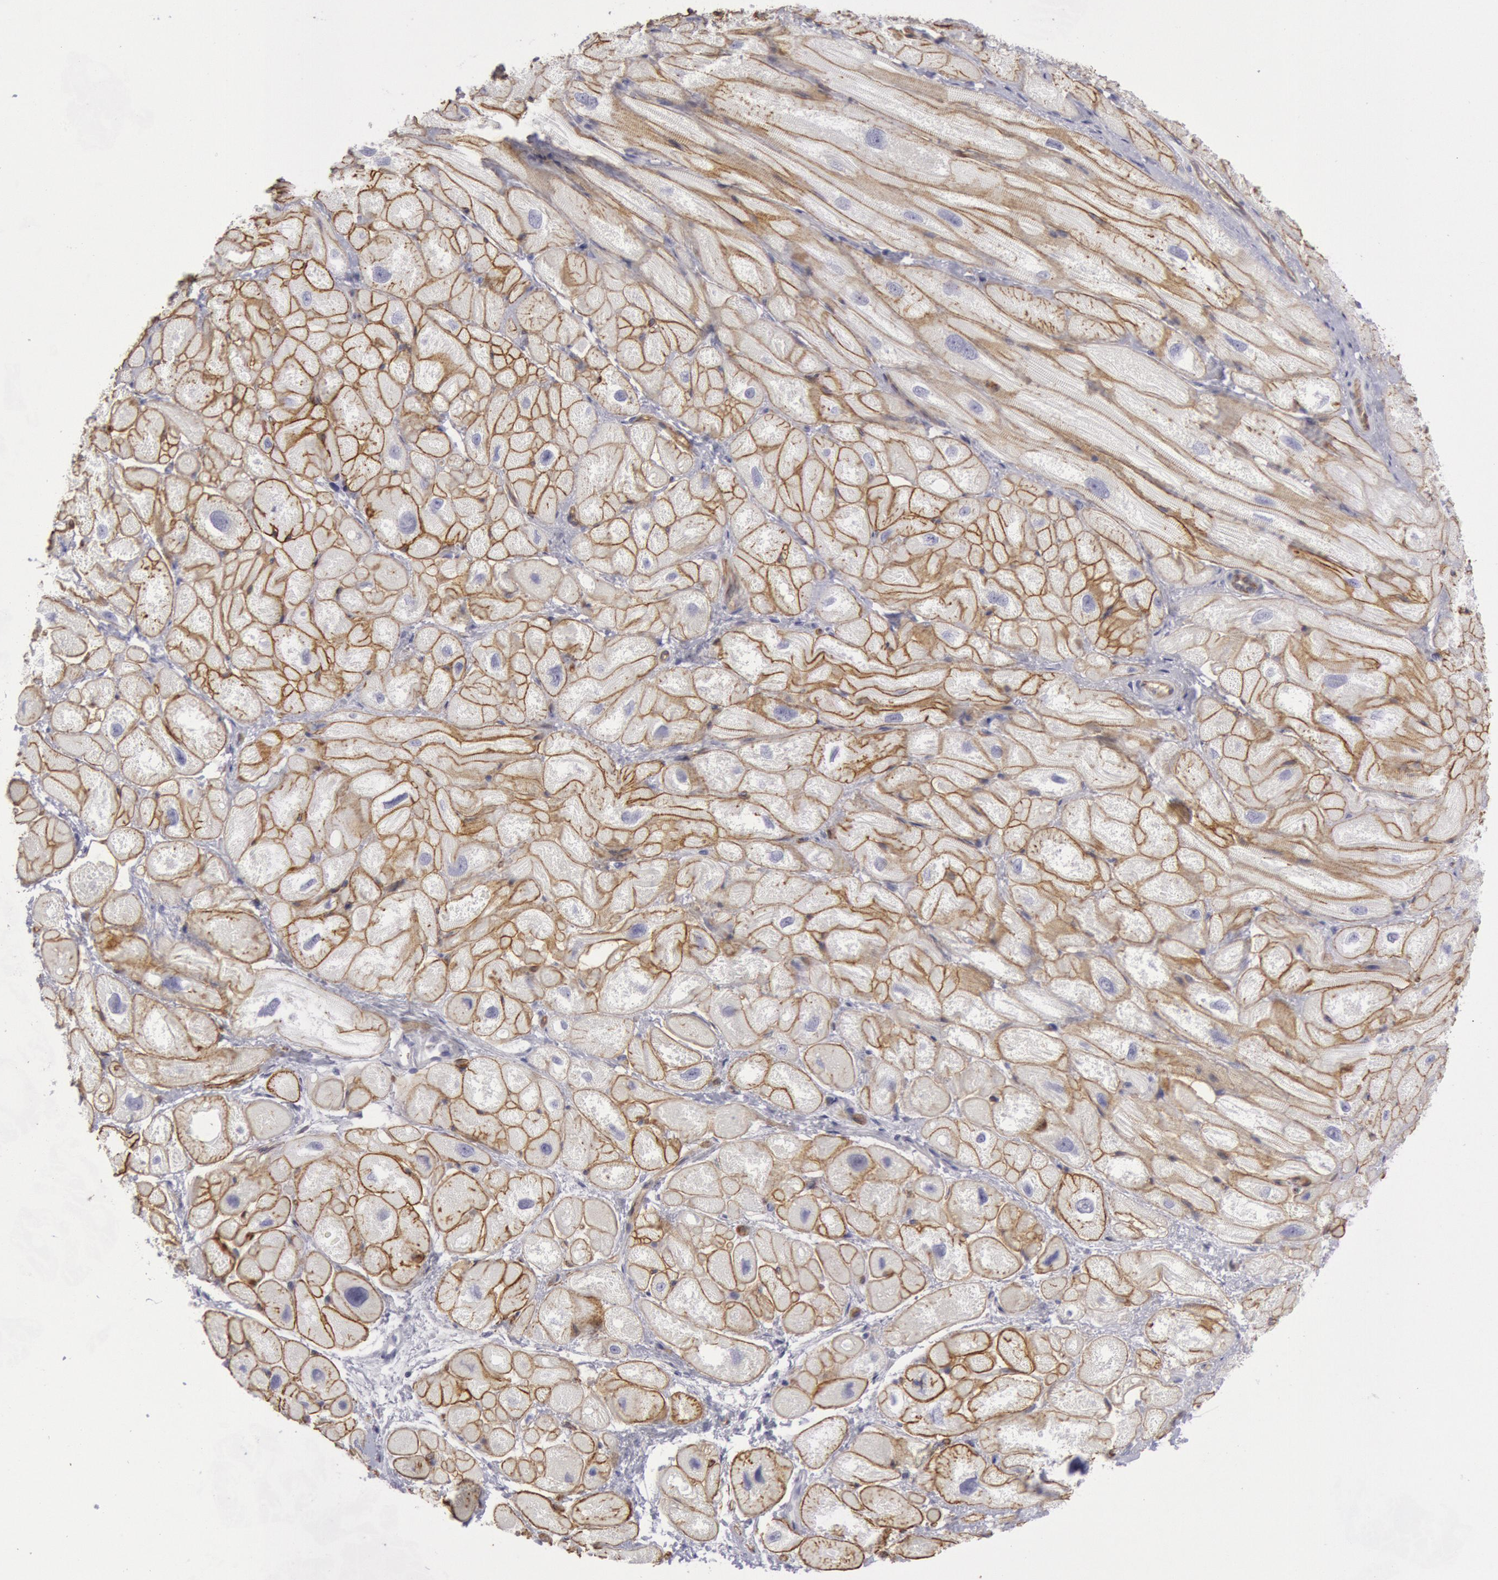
{"staining": {"intensity": "moderate", "quantity": ">75%", "location": "cytoplasmic/membranous"}, "tissue": "heart muscle", "cell_type": "Cardiomyocytes", "image_type": "normal", "snomed": [{"axis": "morphology", "description": "Normal tissue, NOS"}, {"axis": "topography", "description": "Heart"}], "caption": "Cardiomyocytes reveal moderate cytoplasmic/membranous positivity in about >75% of cells in benign heart muscle.", "gene": "CDH13", "patient": {"sex": "male", "age": 49}}